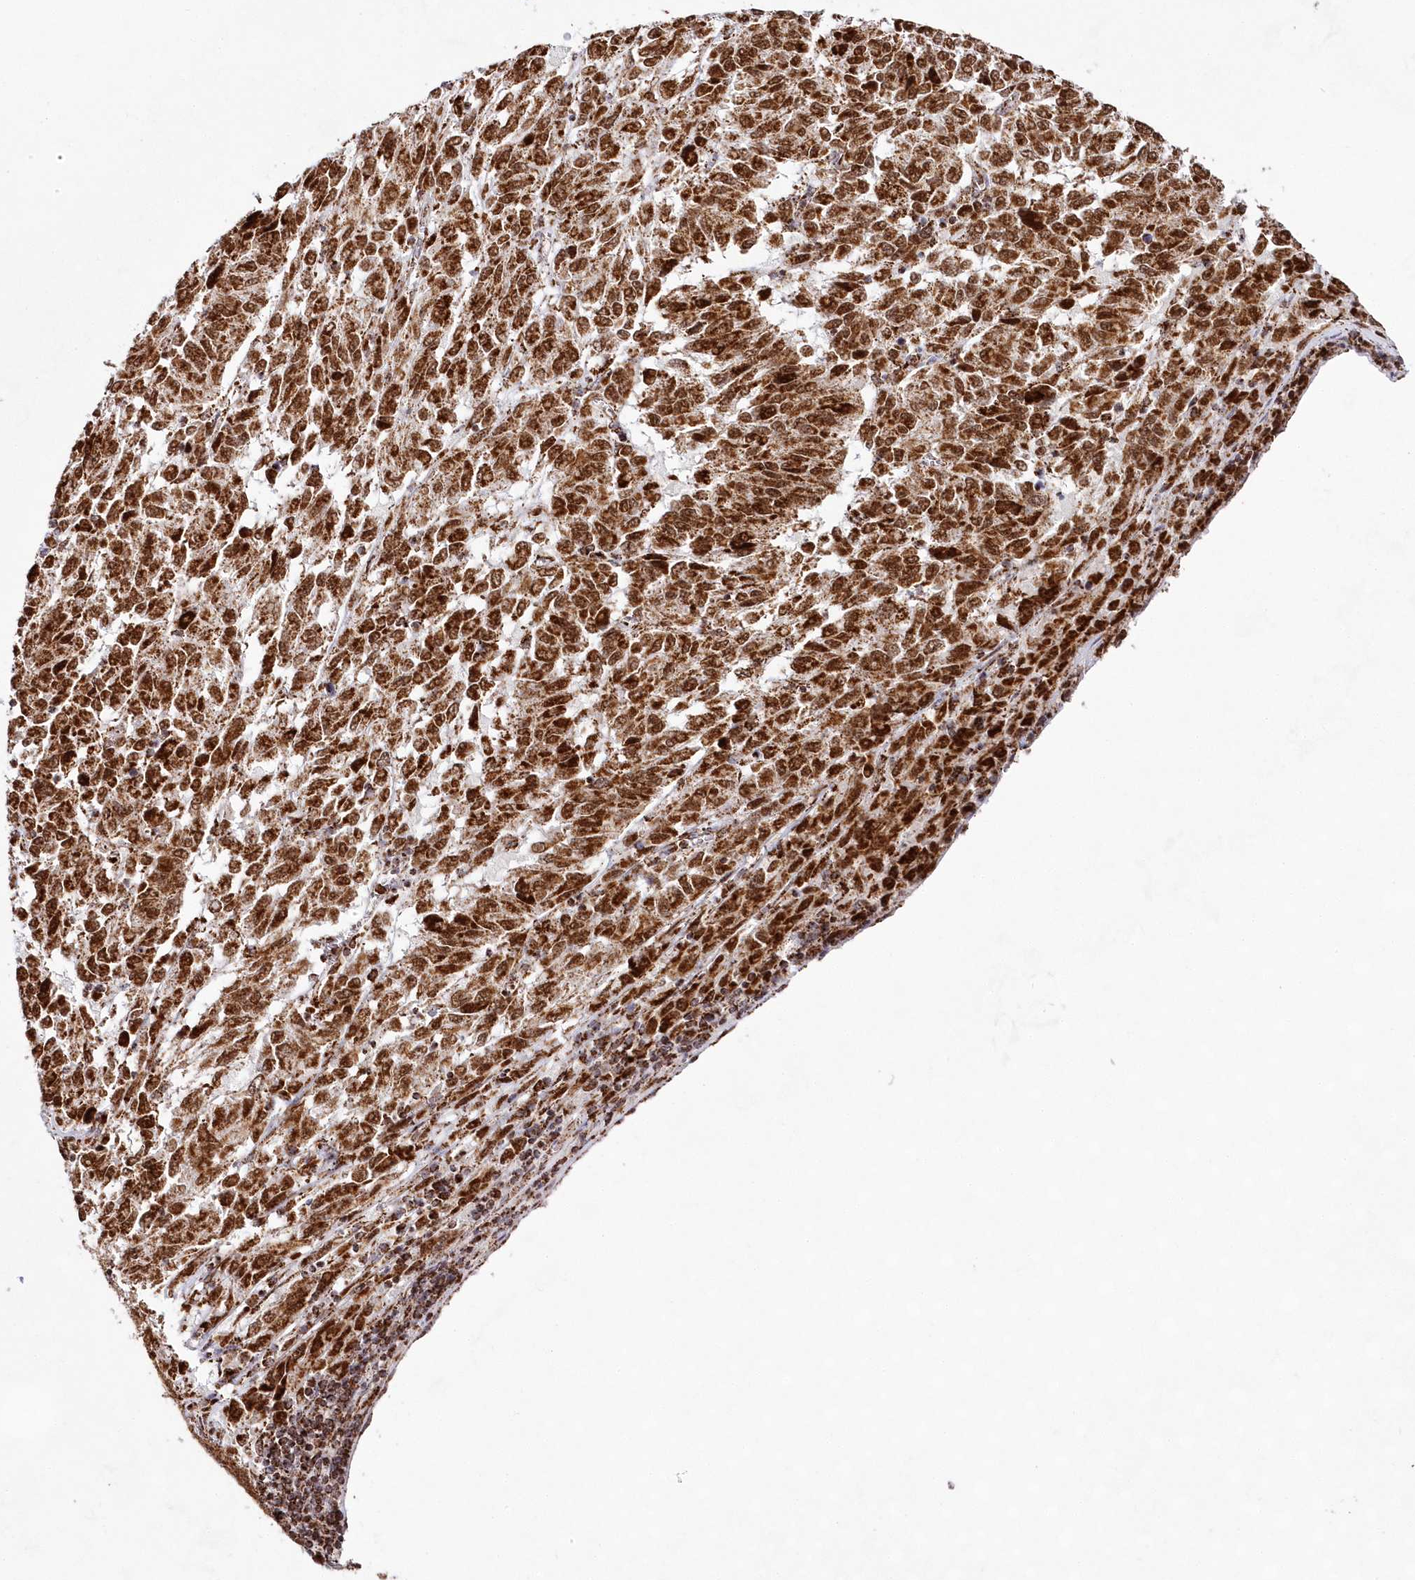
{"staining": {"intensity": "strong", "quantity": ">75%", "location": "cytoplasmic/membranous,nuclear"}, "tissue": "melanoma", "cell_type": "Tumor cells", "image_type": "cancer", "snomed": [{"axis": "morphology", "description": "Malignant melanoma, Metastatic site"}, {"axis": "topography", "description": "Lung"}], "caption": "The histopathology image shows staining of melanoma, revealing strong cytoplasmic/membranous and nuclear protein positivity (brown color) within tumor cells.", "gene": "HADHB", "patient": {"sex": "male", "age": 64}}